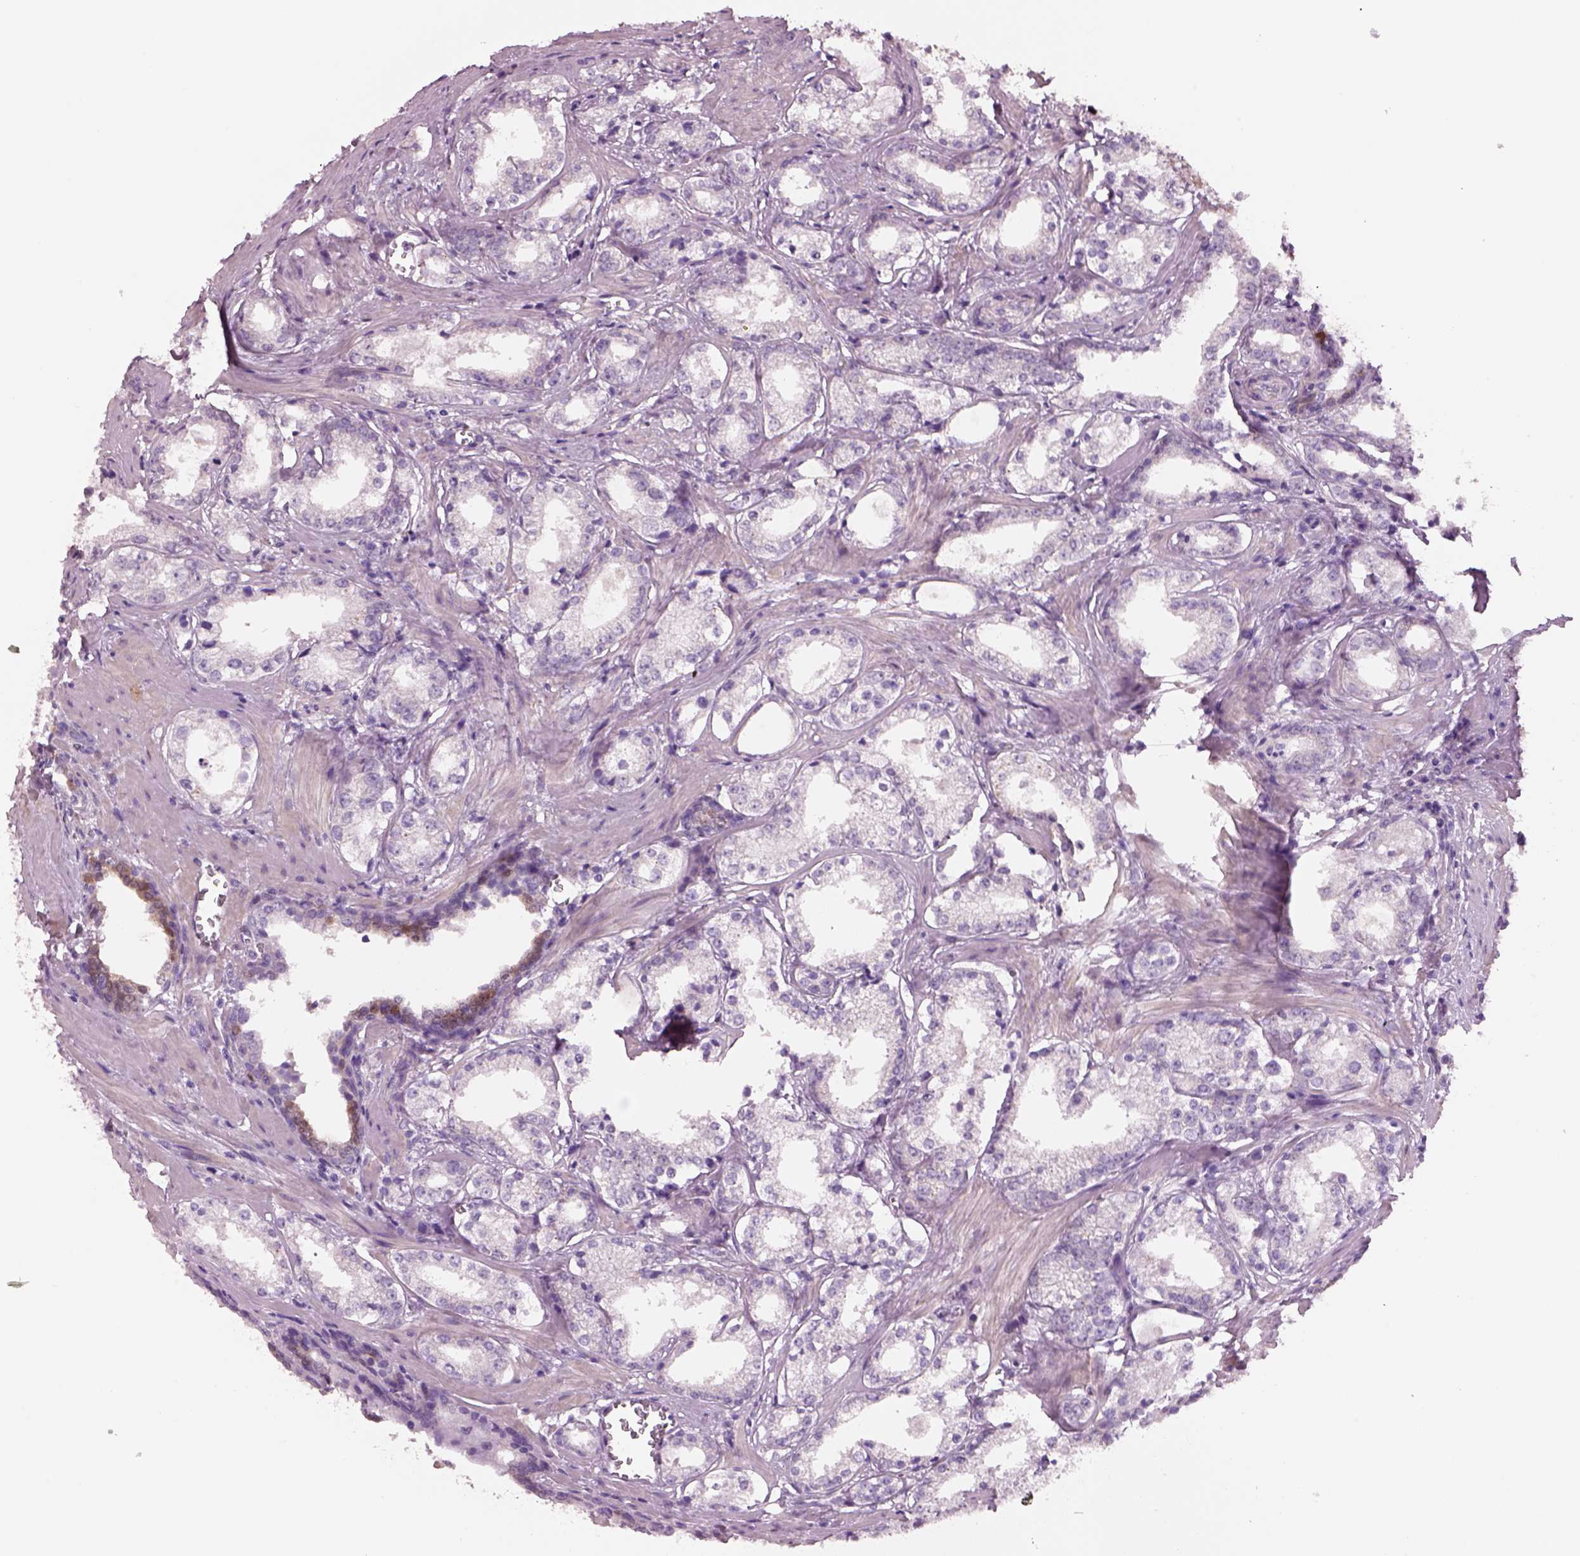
{"staining": {"intensity": "negative", "quantity": "none", "location": "none"}, "tissue": "prostate cancer", "cell_type": "Tumor cells", "image_type": "cancer", "snomed": [{"axis": "morphology", "description": "Adenocarcinoma, NOS"}, {"axis": "topography", "description": "Prostate and seminal vesicle, NOS"}], "caption": "Tumor cells show no significant protein staining in prostate cancer.", "gene": "SCML2", "patient": {"sex": "male", "age": 63}}